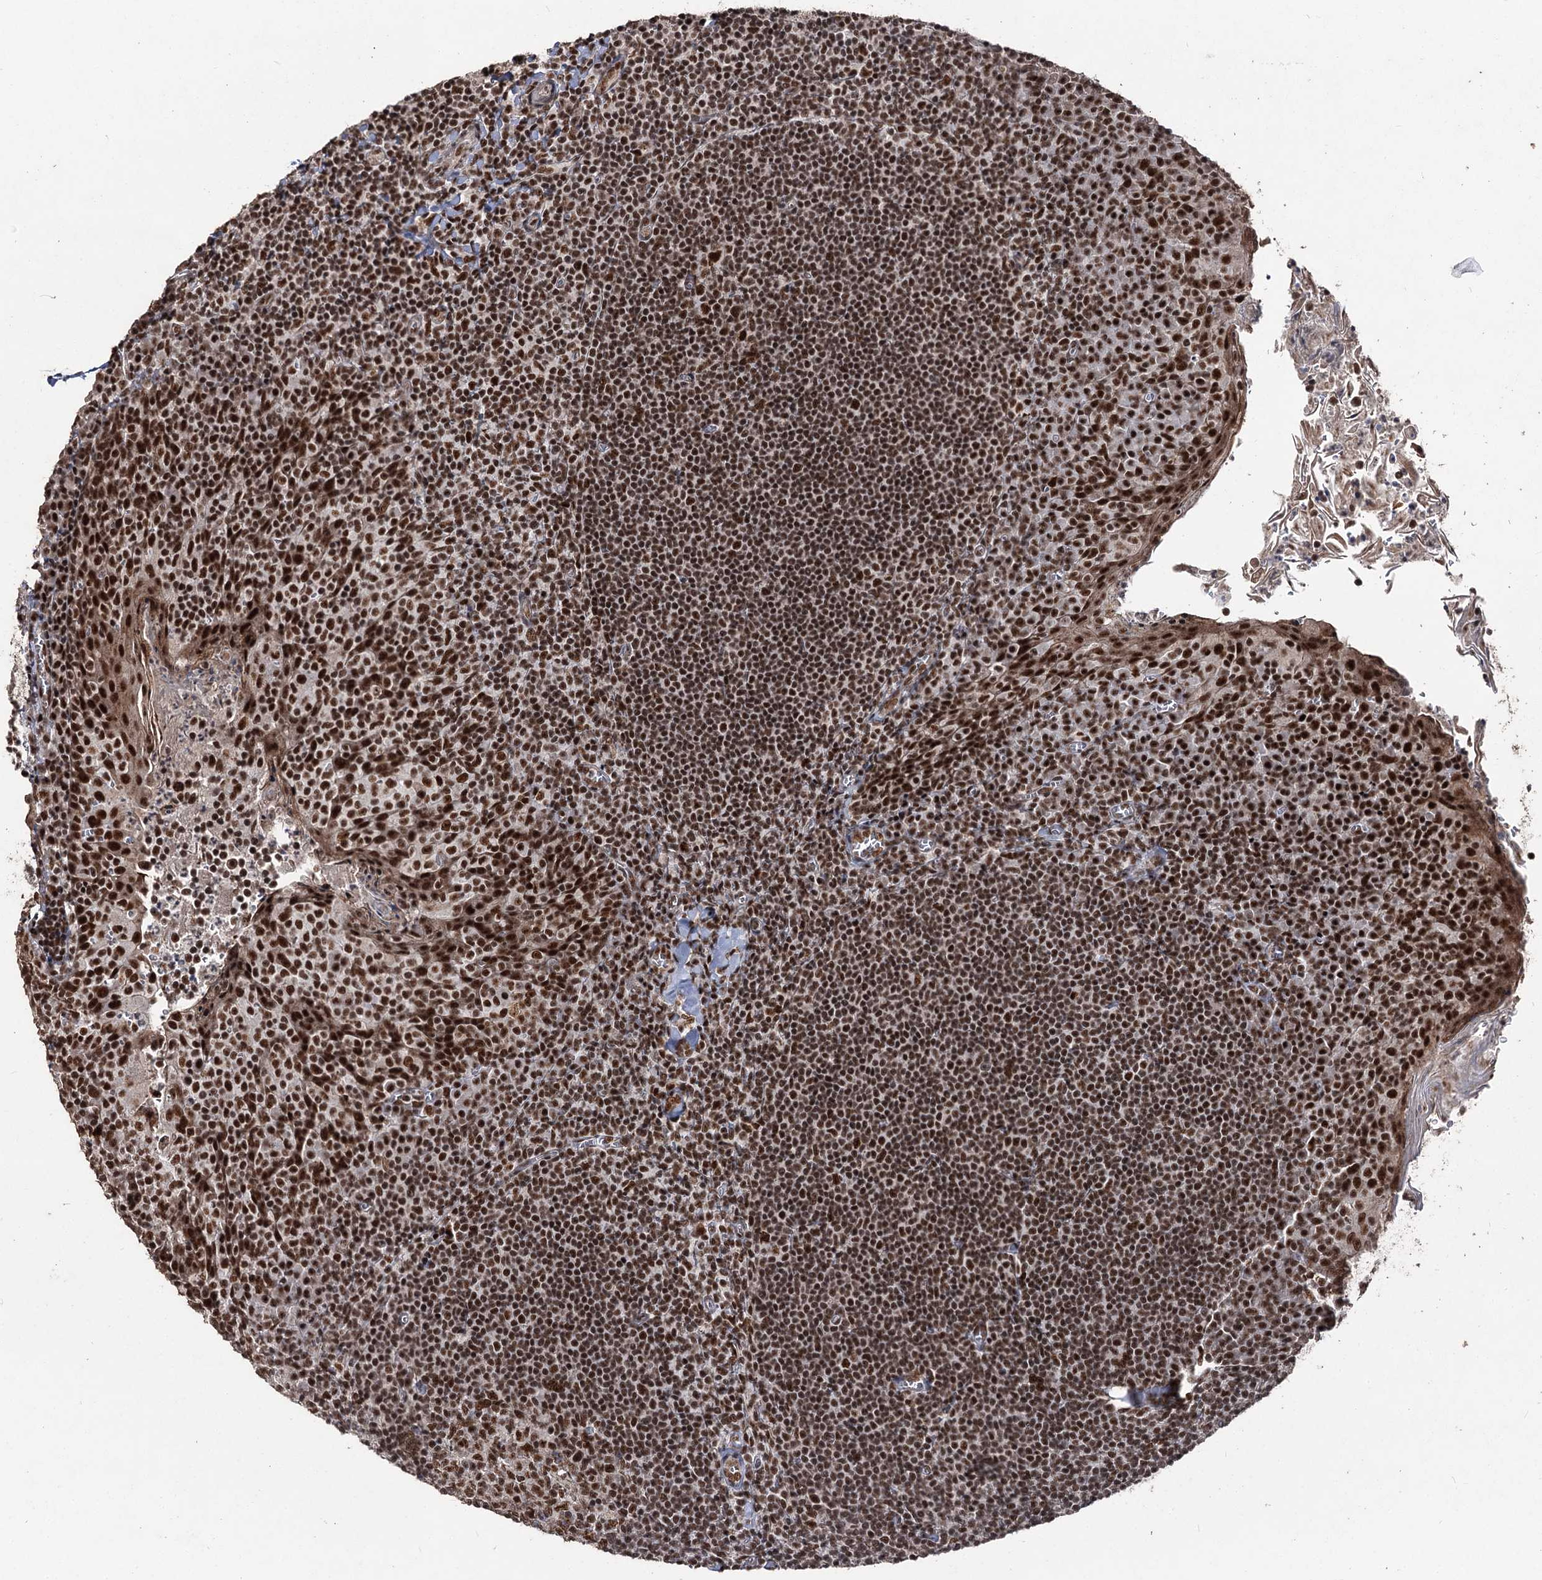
{"staining": {"intensity": "strong", "quantity": ">75%", "location": "nuclear"}, "tissue": "tonsil", "cell_type": "Germinal center cells", "image_type": "normal", "snomed": [{"axis": "morphology", "description": "Normal tissue, NOS"}, {"axis": "topography", "description": "Tonsil"}], "caption": "An immunohistochemistry micrograph of unremarkable tissue is shown. Protein staining in brown highlights strong nuclear positivity in tonsil within germinal center cells.", "gene": "U2SURP", "patient": {"sex": "male", "age": 27}}